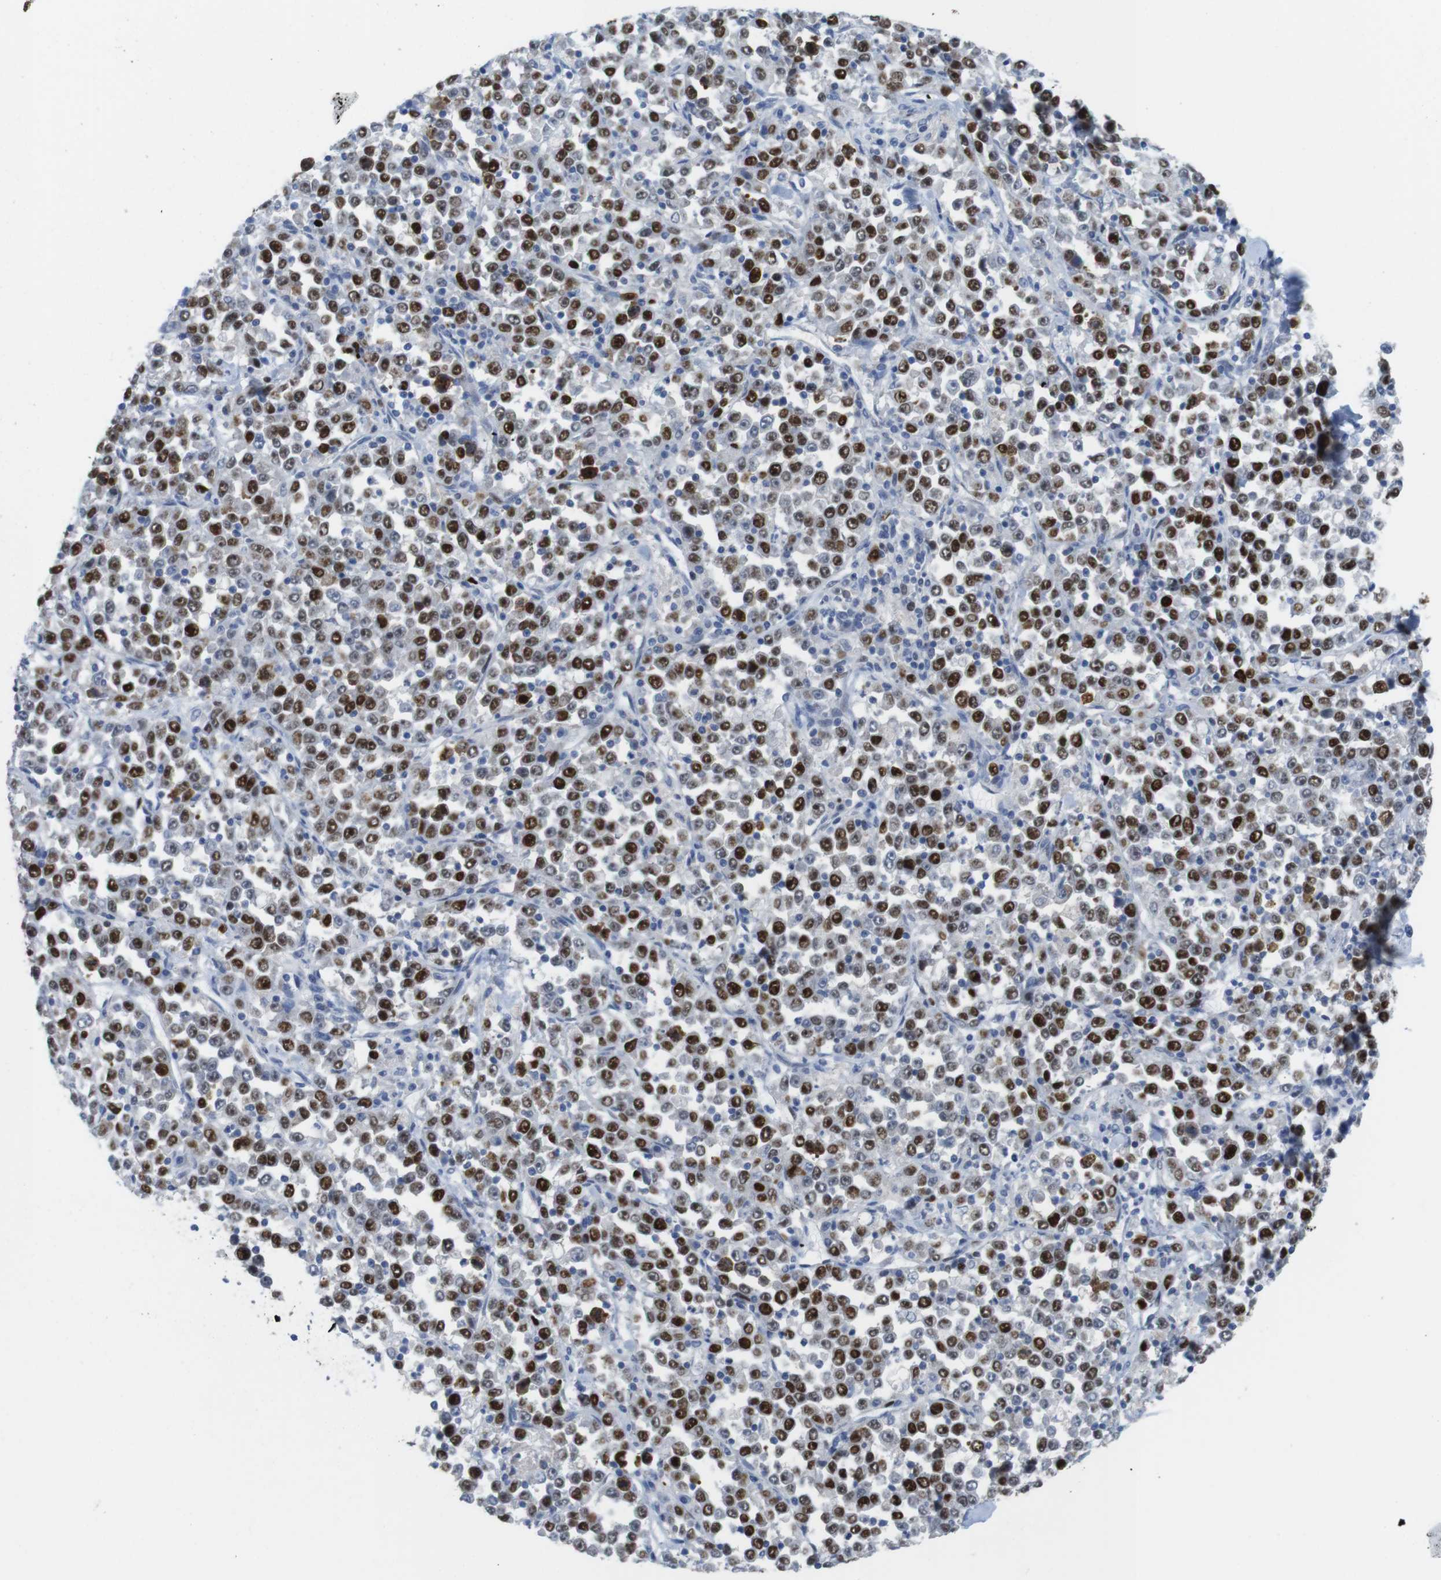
{"staining": {"intensity": "strong", "quantity": "25%-75%", "location": "nuclear"}, "tissue": "stomach cancer", "cell_type": "Tumor cells", "image_type": "cancer", "snomed": [{"axis": "morphology", "description": "Normal tissue, NOS"}, {"axis": "morphology", "description": "Adenocarcinoma, NOS"}, {"axis": "topography", "description": "Stomach, upper"}, {"axis": "topography", "description": "Stomach"}], "caption": "Protein analysis of stomach cancer tissue displays strong nuclear staining in approximately 25%-75% of tumor cells.", "gene": "KPNA2", "patient": {"sex": "male", "age": 59}}